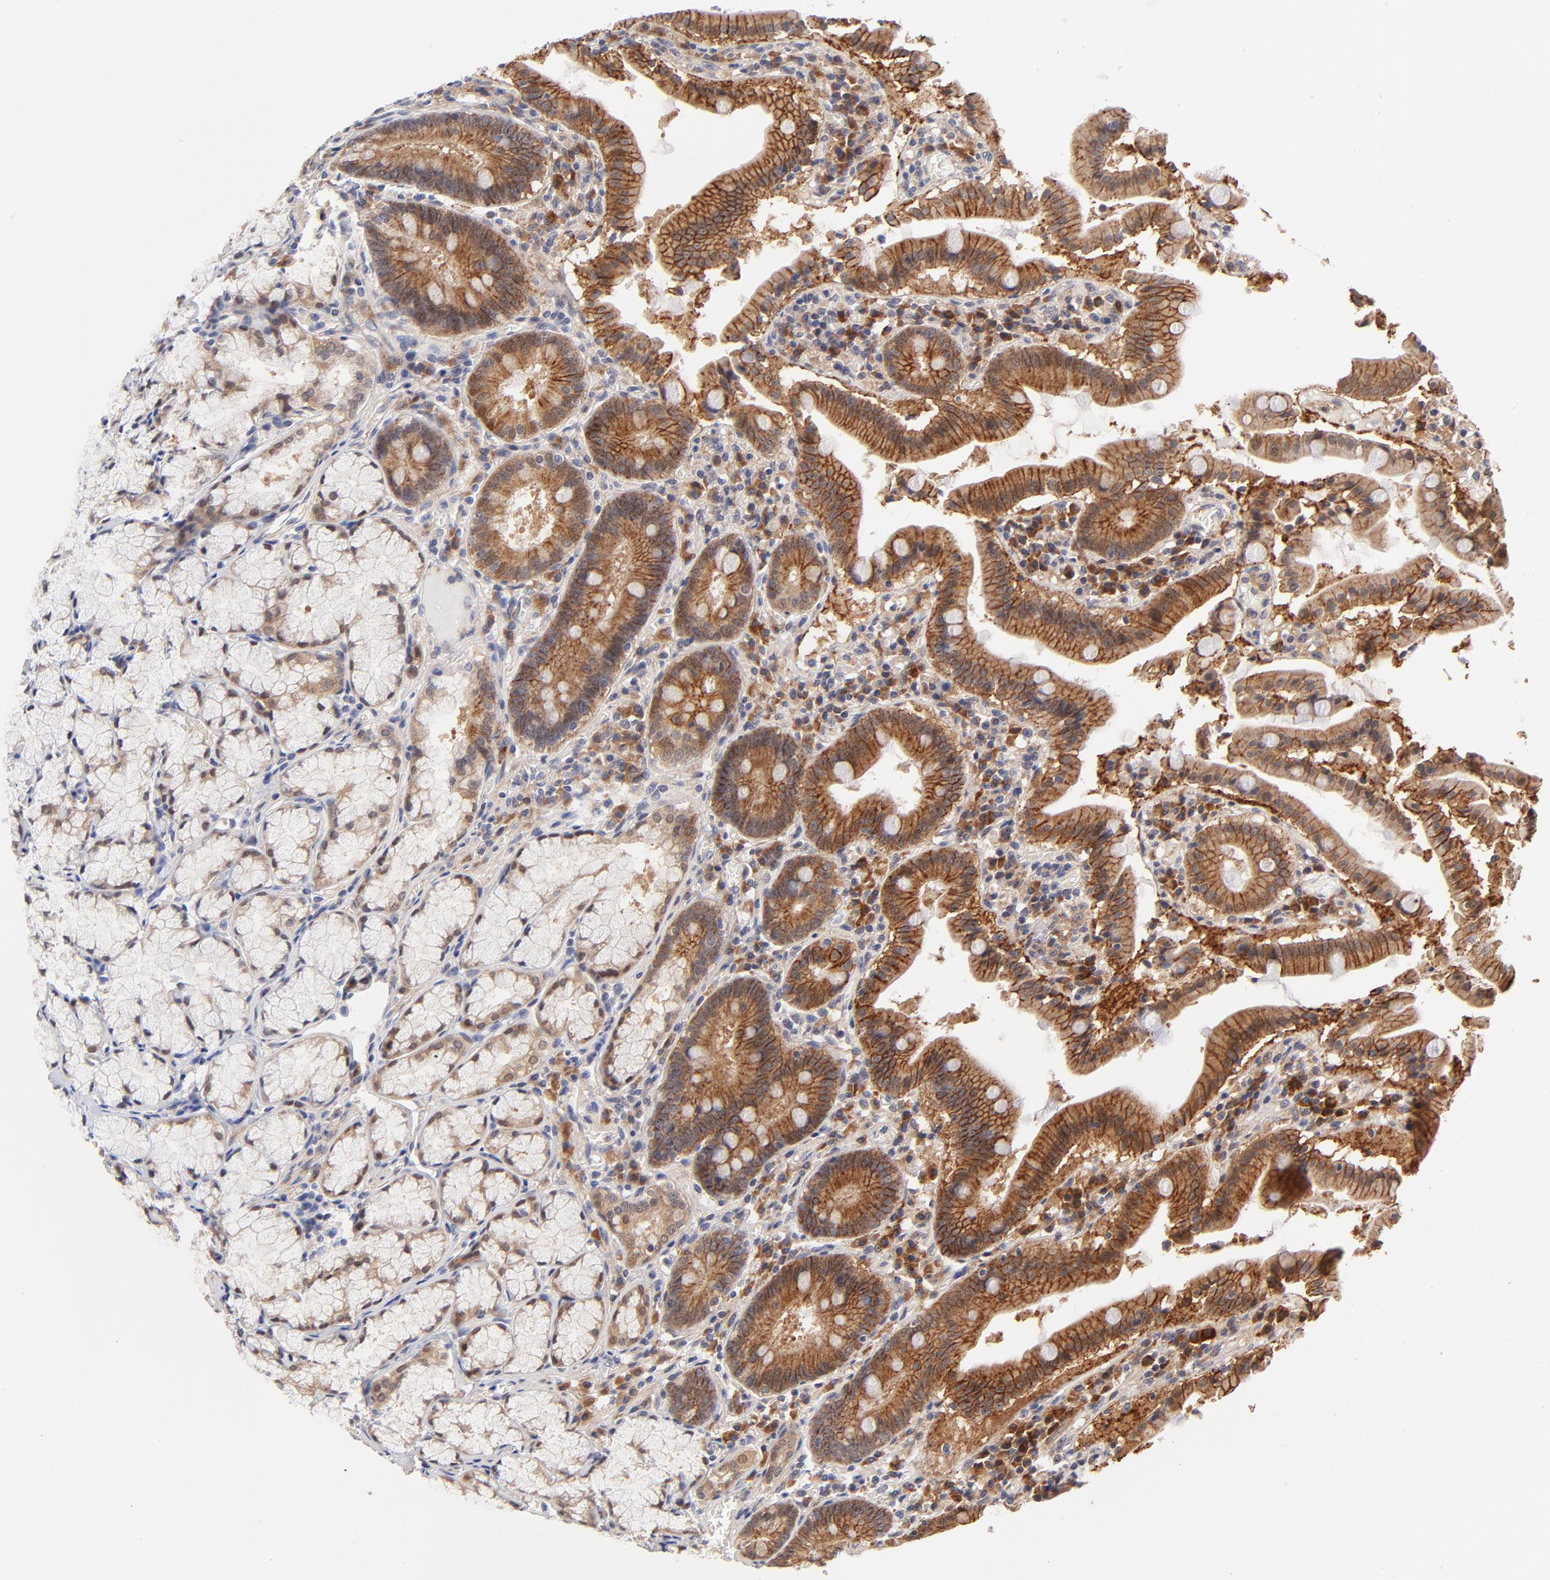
{"staining": {"intensity": "moderate", "quantity": ">75%", "location": "cytoplasmic/membranous"}, "tissue": "stomach", "cell_type": "Glandular cells", "image_type": "normal", "snomed": [{"axis": "morphology", "description": "Normal tissue, NOS"}, {"axis": "topography", "description": "Stomach, lower"}], "caption": "Protein staining exhibits moderate cytoplasmic/membranous expression in approximately >75% of glandular cells in benign stomach. (DAB IHC with brightfield microscopy, high magnification).", "gene": "TXNL1", "patient": {"sex": "male", "age": 56}}